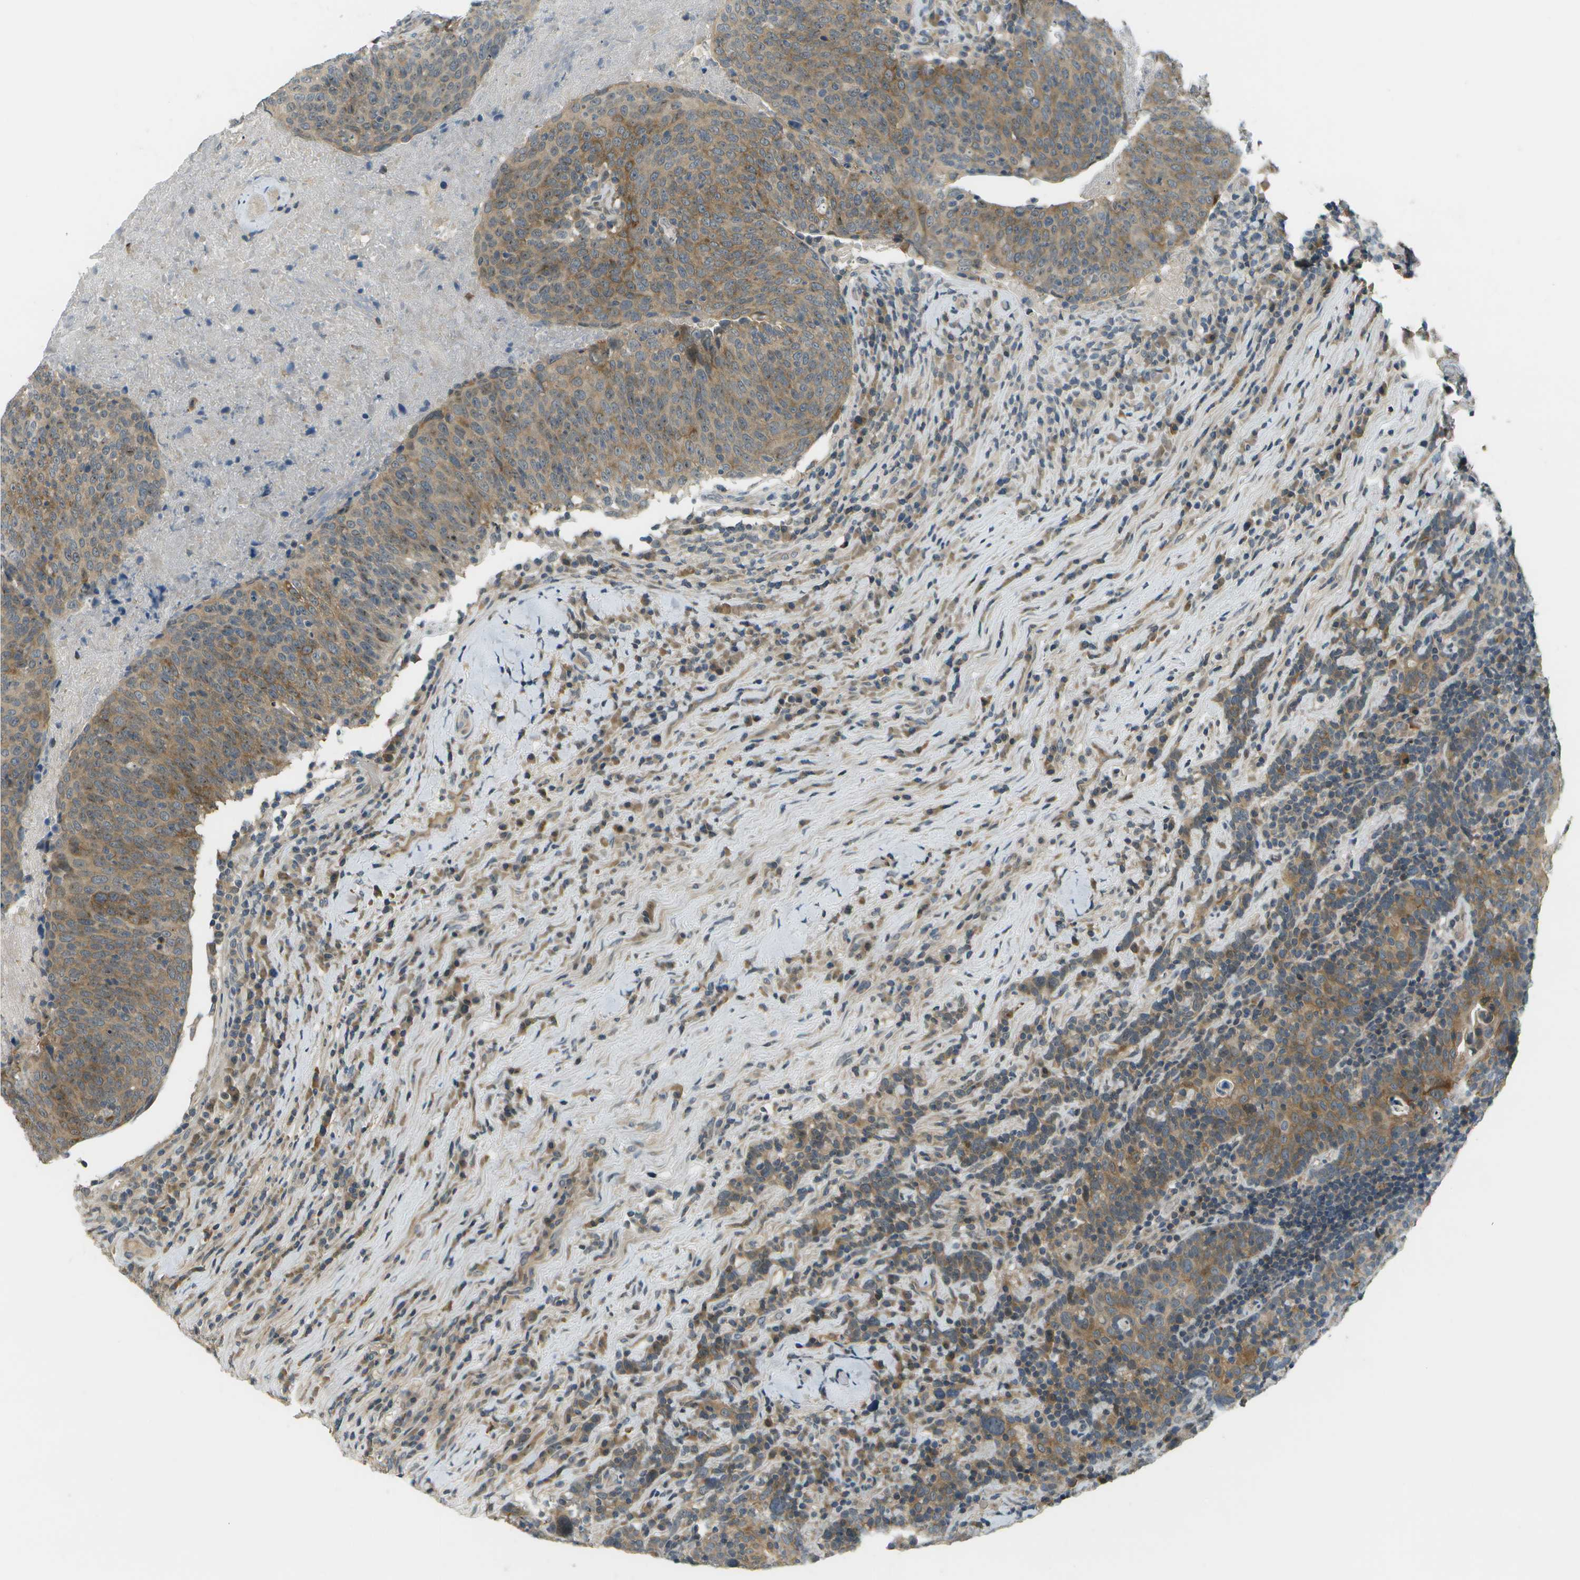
{"staining": {"intensity": "moderate", "quantity": "25%-75%", "location": "cytoplasmic/membranous"}, "tissue": "head and neck cancer", "cell_type": "Tumor cells", "image_type": "cancer", "snomed": [{"axis": "morphology", "description": "Squamous cell carcinoma, NOS"}, {"axis": "morphology", "description": "Squamous cell carcinoma, metastatic, NOS"}, {"axis": "topography", "description": "Lymph node"}, {"axis": "topography", "description": "Head-Neck"}], "caption": "IHC (DAB (3,3'-diaminobenzidine)) staining of head and neck metastatic squamous cell carcinoma shows moderate cytoplasmic/membranous protein expression in approximately 25%-75% of tumor cells.", "gene": "WNK2", "patient": {"sex": "male", "age": 62}}